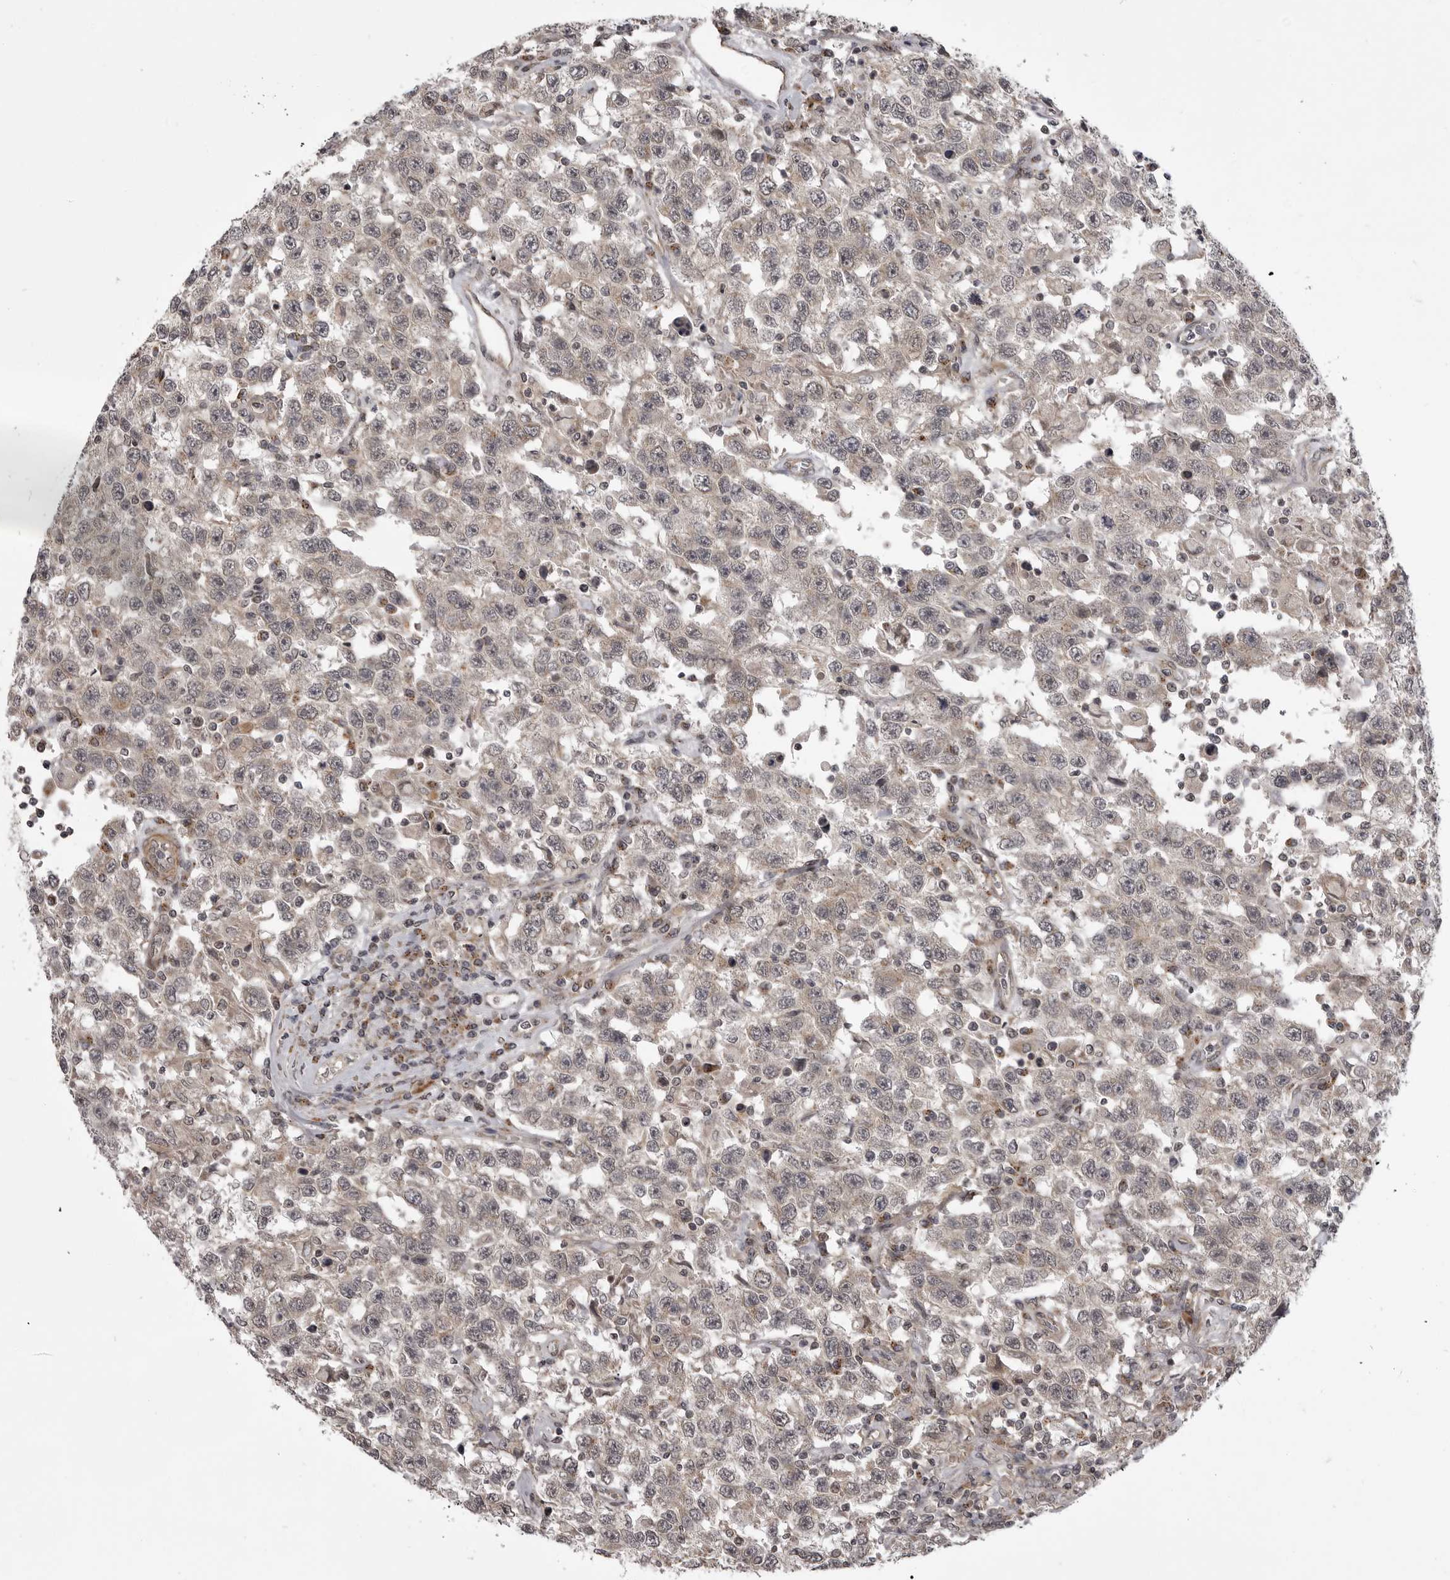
{"staining": {"intensity": "negative", "quantity": "none", "location": "none"}, "tissue": "testis cancer", "cell_type": "Tumor cells", "image_type": "cancer", "snomed": [{"axis": "morphology", "description": "Seminoma, NOS"}, {"axis": "topography", "description": "Testis"}], "caption": "Tumor cells are negative for protein expression in human testis seminoma. (Brightfield microscopy of DAB (3,3'-diaminobenzidine) IHC at high magnification).", "gene": "SNX16", "patient": {"sex": "male", "age": 41}}